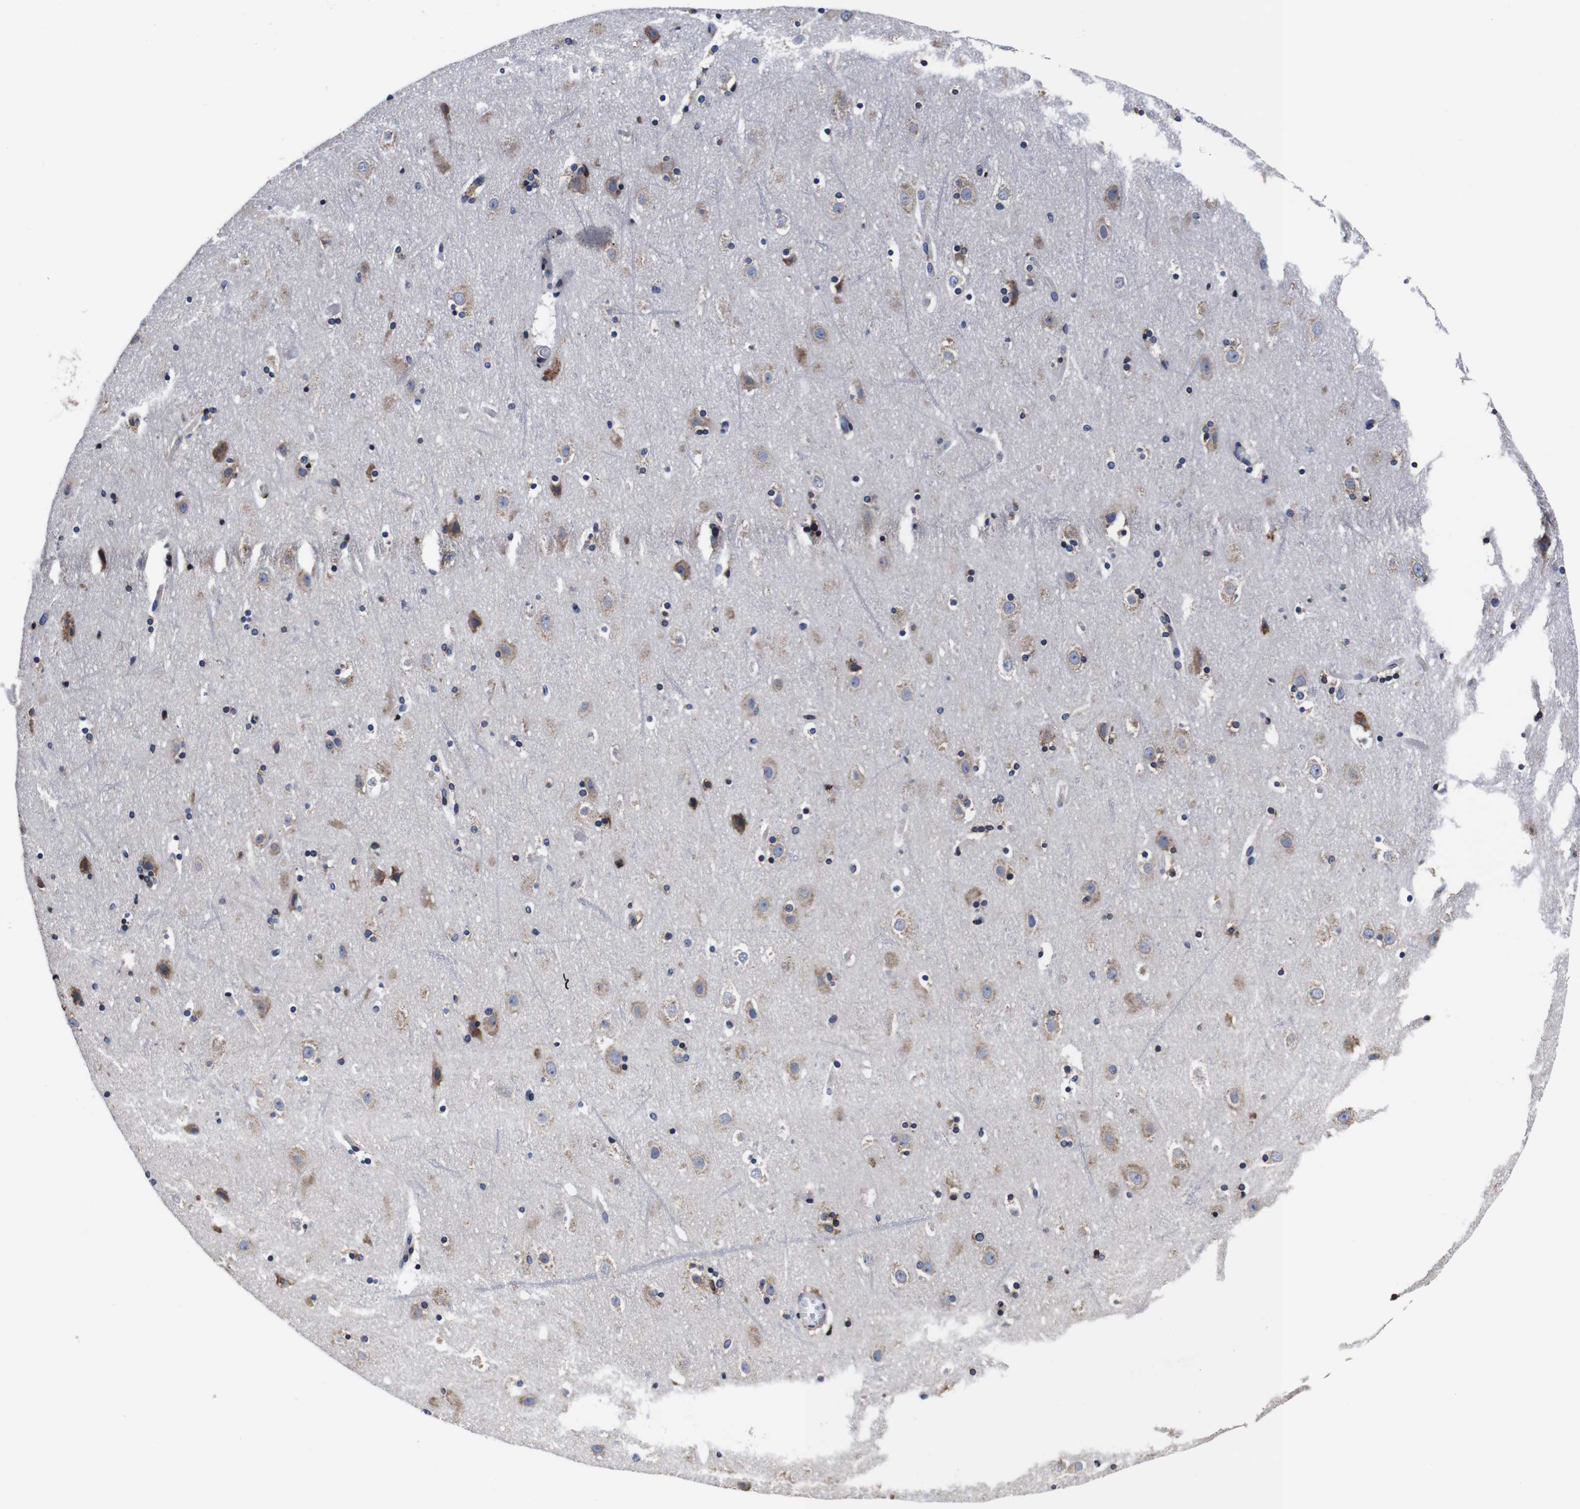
{"staining": {"intensity": "moderate", "quantity": "25%-75%", "location": "cytoplasmic/membranous"}, "tissue": "cerebral cortex", "cell_type": "Endothelial cells", "image_type": "normal", "snomed": [{"axis": "morphology", "description": "Normal tissue, NOS"}, {"axis": "topography", "description": "Cerebral cortex"}], "caption": "Immunohistochemistry (IHC) of benign cerebral cortex shows medium levels of moderate cytoplasmic/membranous positivity in approximately 25%-75% of endothelial cells.", "gene": "PPIB", "patient": {"sex": "male", "age": 45}}